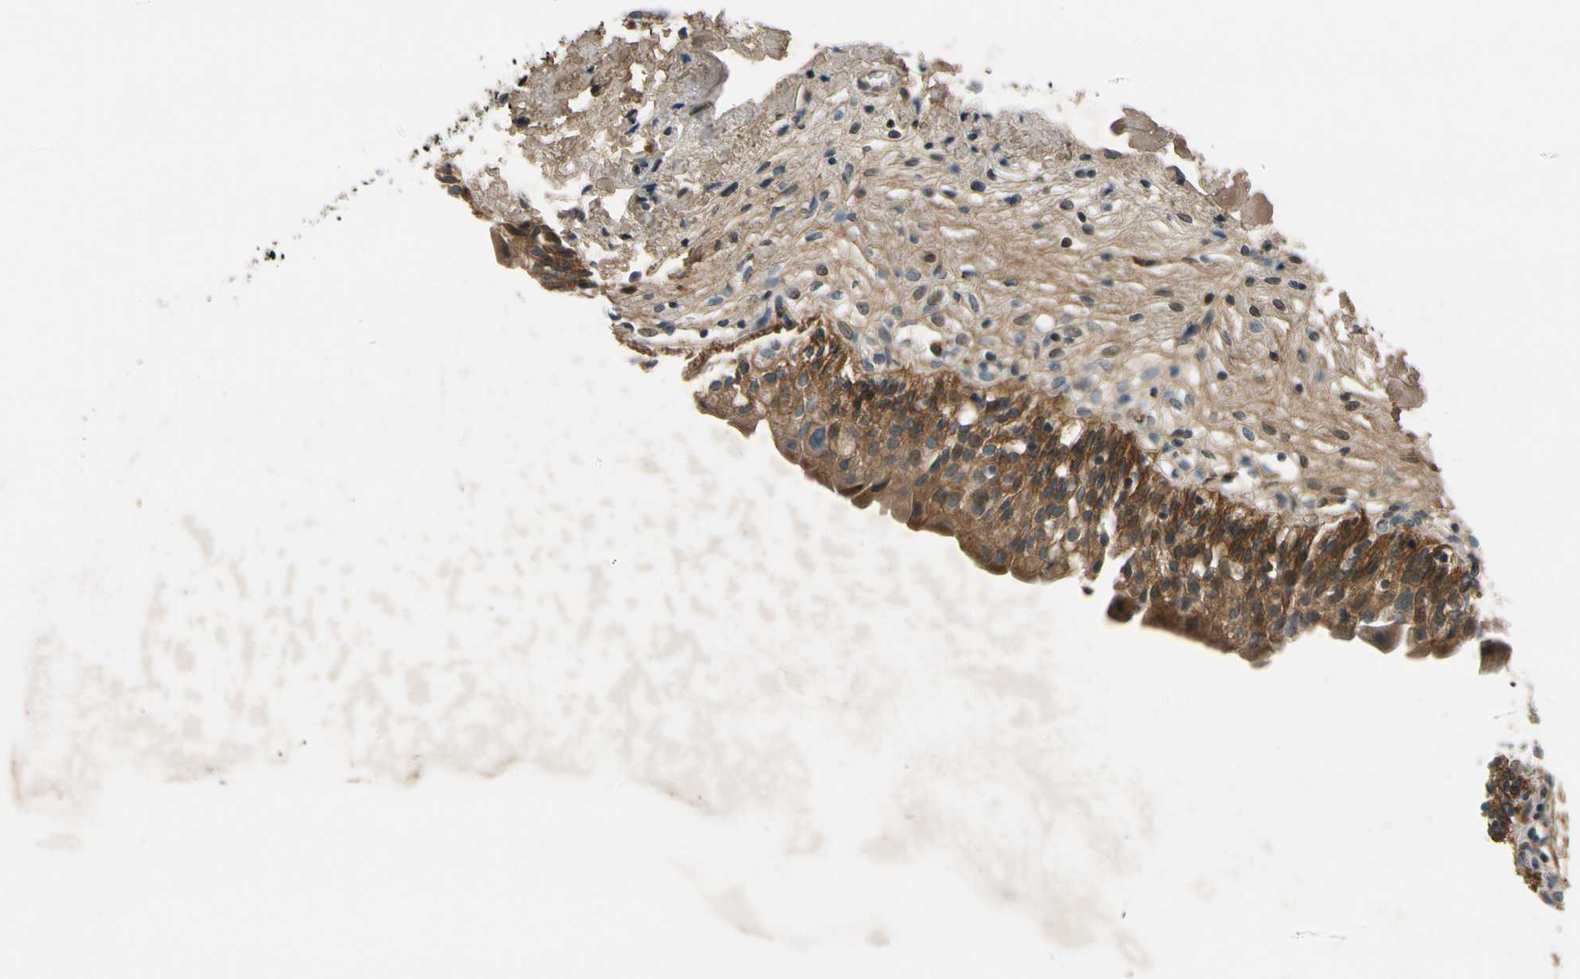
{"staining": {"intensity": "strong", "quantity": ">75%", "location": "cytoplasmic/membranous"}, "tissue": "urinary bladder", "cell_type": "Urothelial cells", "image_type": "normal", "snomed": [{"axis": "morphology", "description": "Normal tissue, NOS"}, {"axis": "topography", "description": "Urinary bladder"}], "caption": "Human urinary bladder stained for a protein (brown) displays strong cytoplasmic/membranous positive positivity in approximately >75% of urothelial cells.", "gene": "MST1R", "patient": {"sex": "female", "age": 80}}